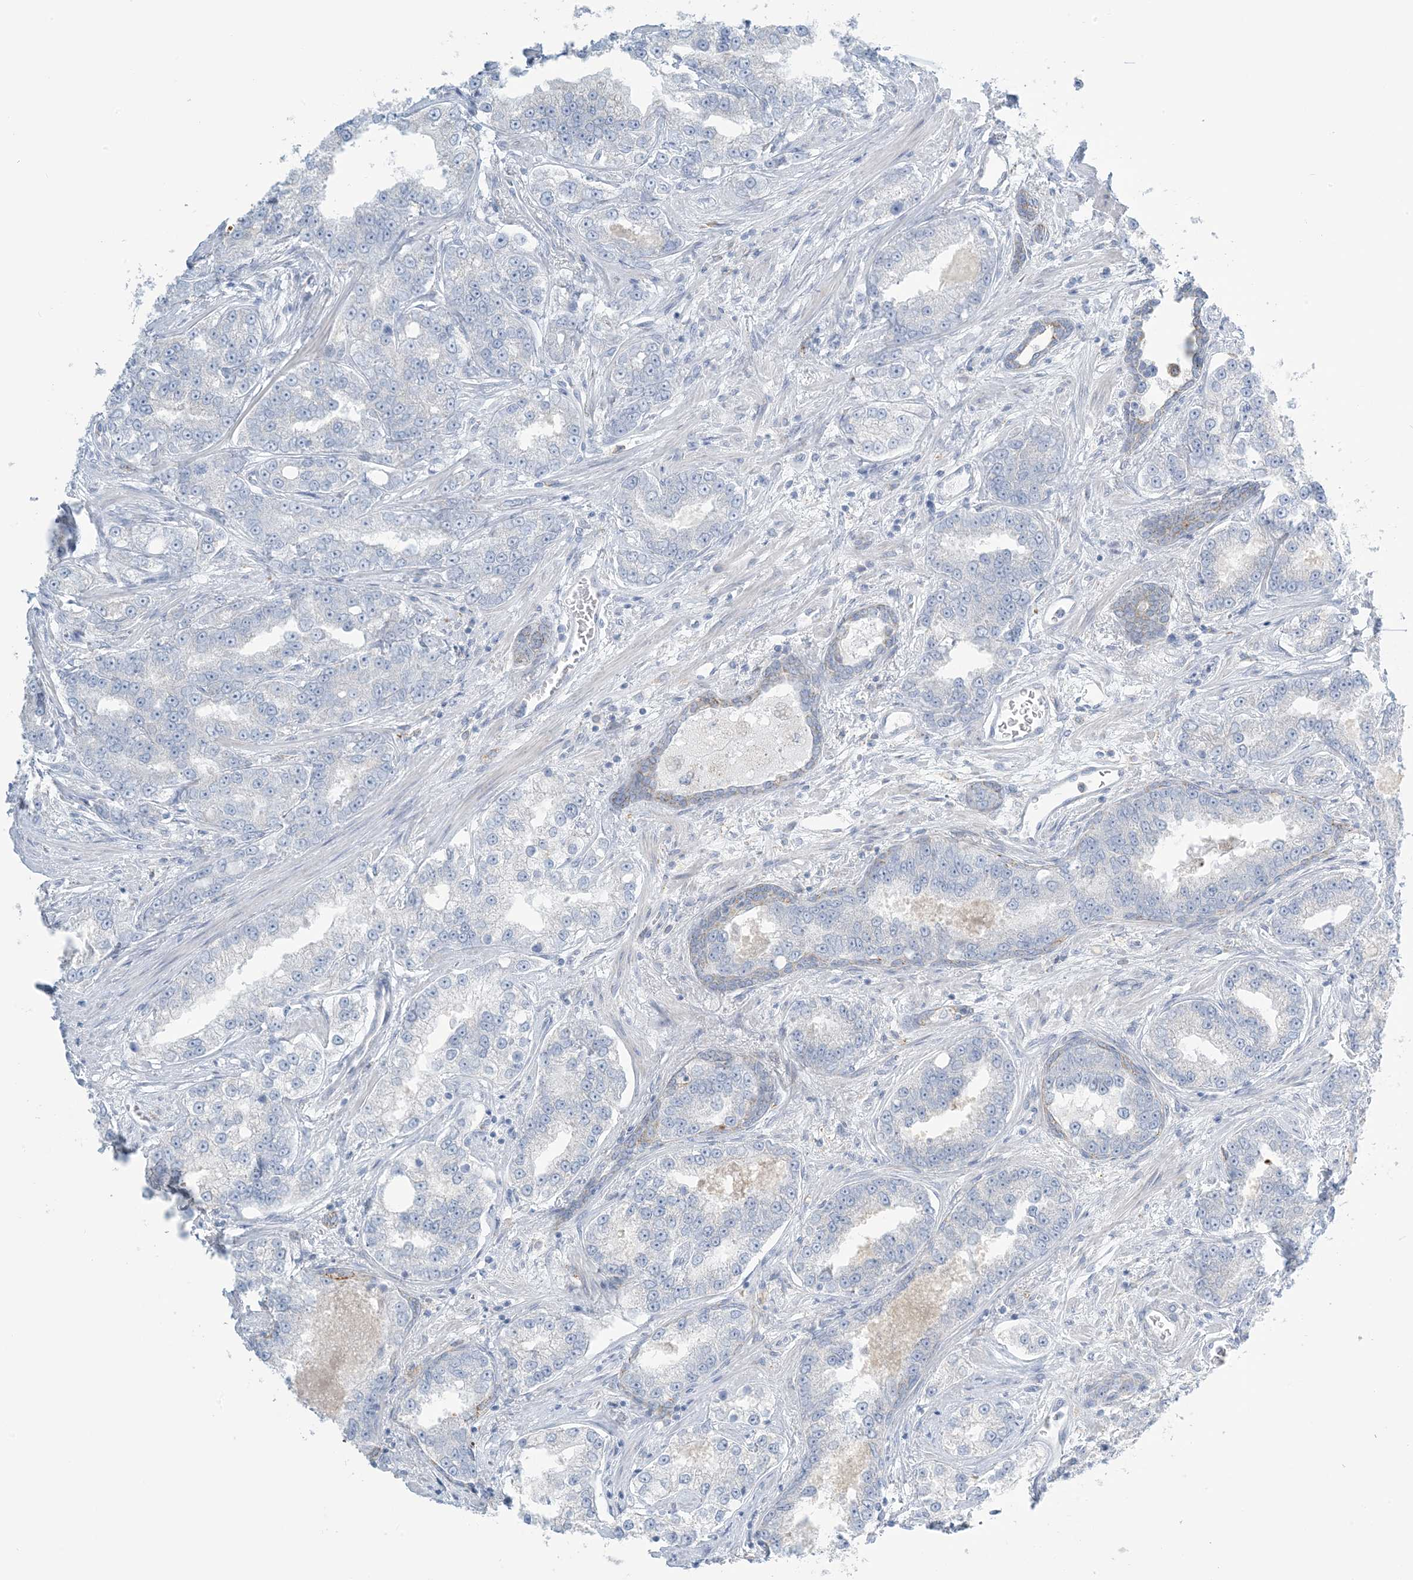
{"staining": {"intensity": "negative", "quantity": "none", "location": "none"}, "tissue": "prostate cancer", "cell_type": "Tumor cells", "image_type": "cancer", "snomed": [{"axis": "morphology", "description": "Normal tissue, NOS"}, {"axis": "morphology", "description": "Adenocarcinoma, High grade"}, {"axis": "topography", "description": "Prostate"}], "caption": "This is an immunohistochemistry photomicrograph of human prostate adenocarcinoma (high-grade). There is no staining in tumor cells.", "gene": "ZDHHC4", "patient": {"sex": "male", "age": 83}}